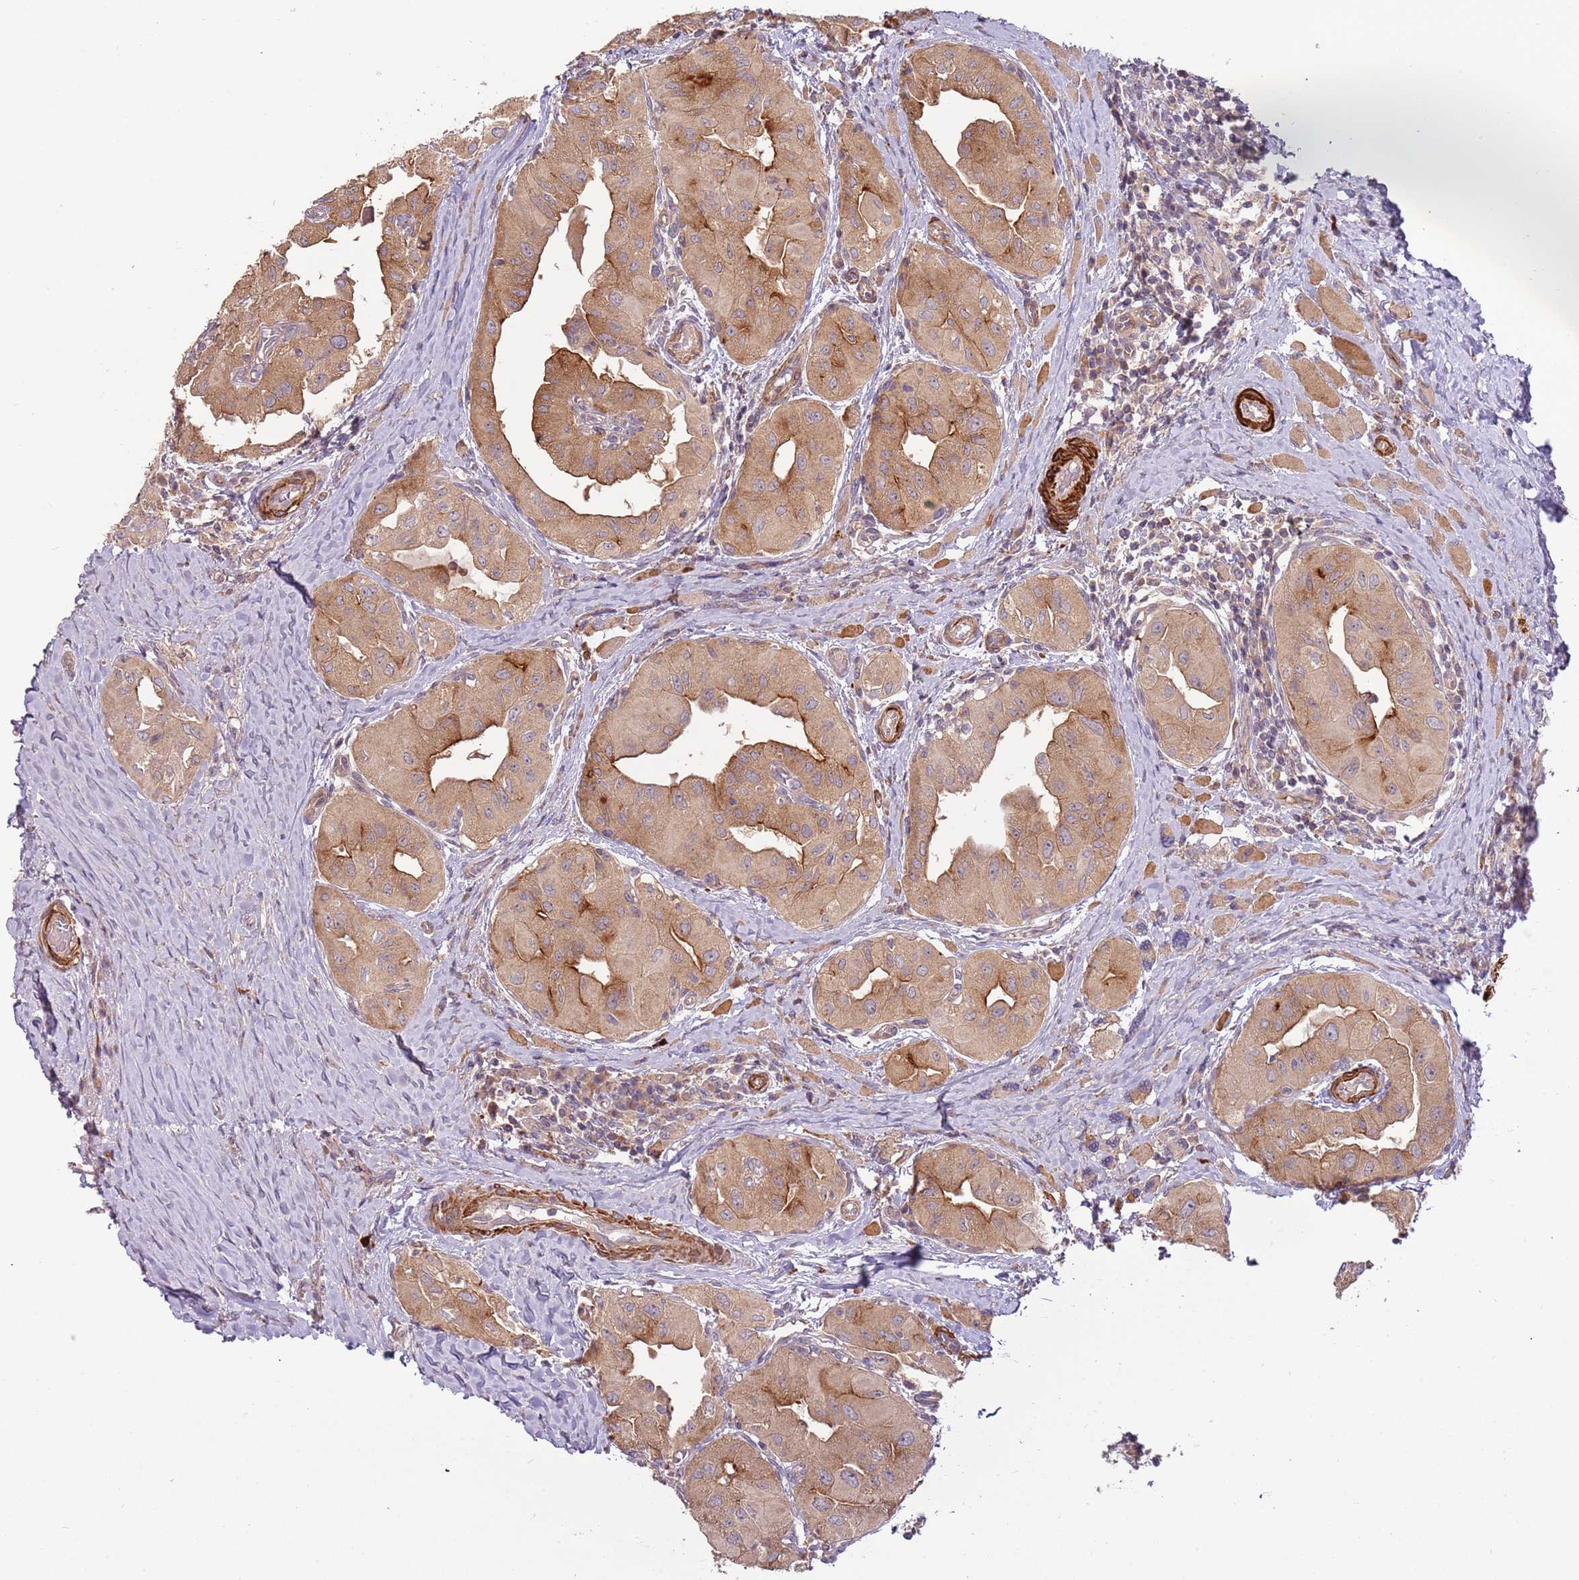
{"staining": {"intensity": "moderate", "quantity": ">75%", "location": "cytoplasmic/membranous"}, "tissue": "thyroid cancer", "cell_type": "Tumor cells", "image_type": "cancer", "snomed": [{"axis": "morphology", "description": "Papillary adenocarcinoma, NOS"}, {"axis": "topography", "description": "Thyroid gland"}], "caption": "This photomicrograph reveals immunohistochemistry (IHC) staining of thyroid cancer, with medium moderate cytoplasmic/membranous positivity in approximately >75% of tumor cells.", "gene": "RNF128", "patient": {"sex": "female", "age": 59}}